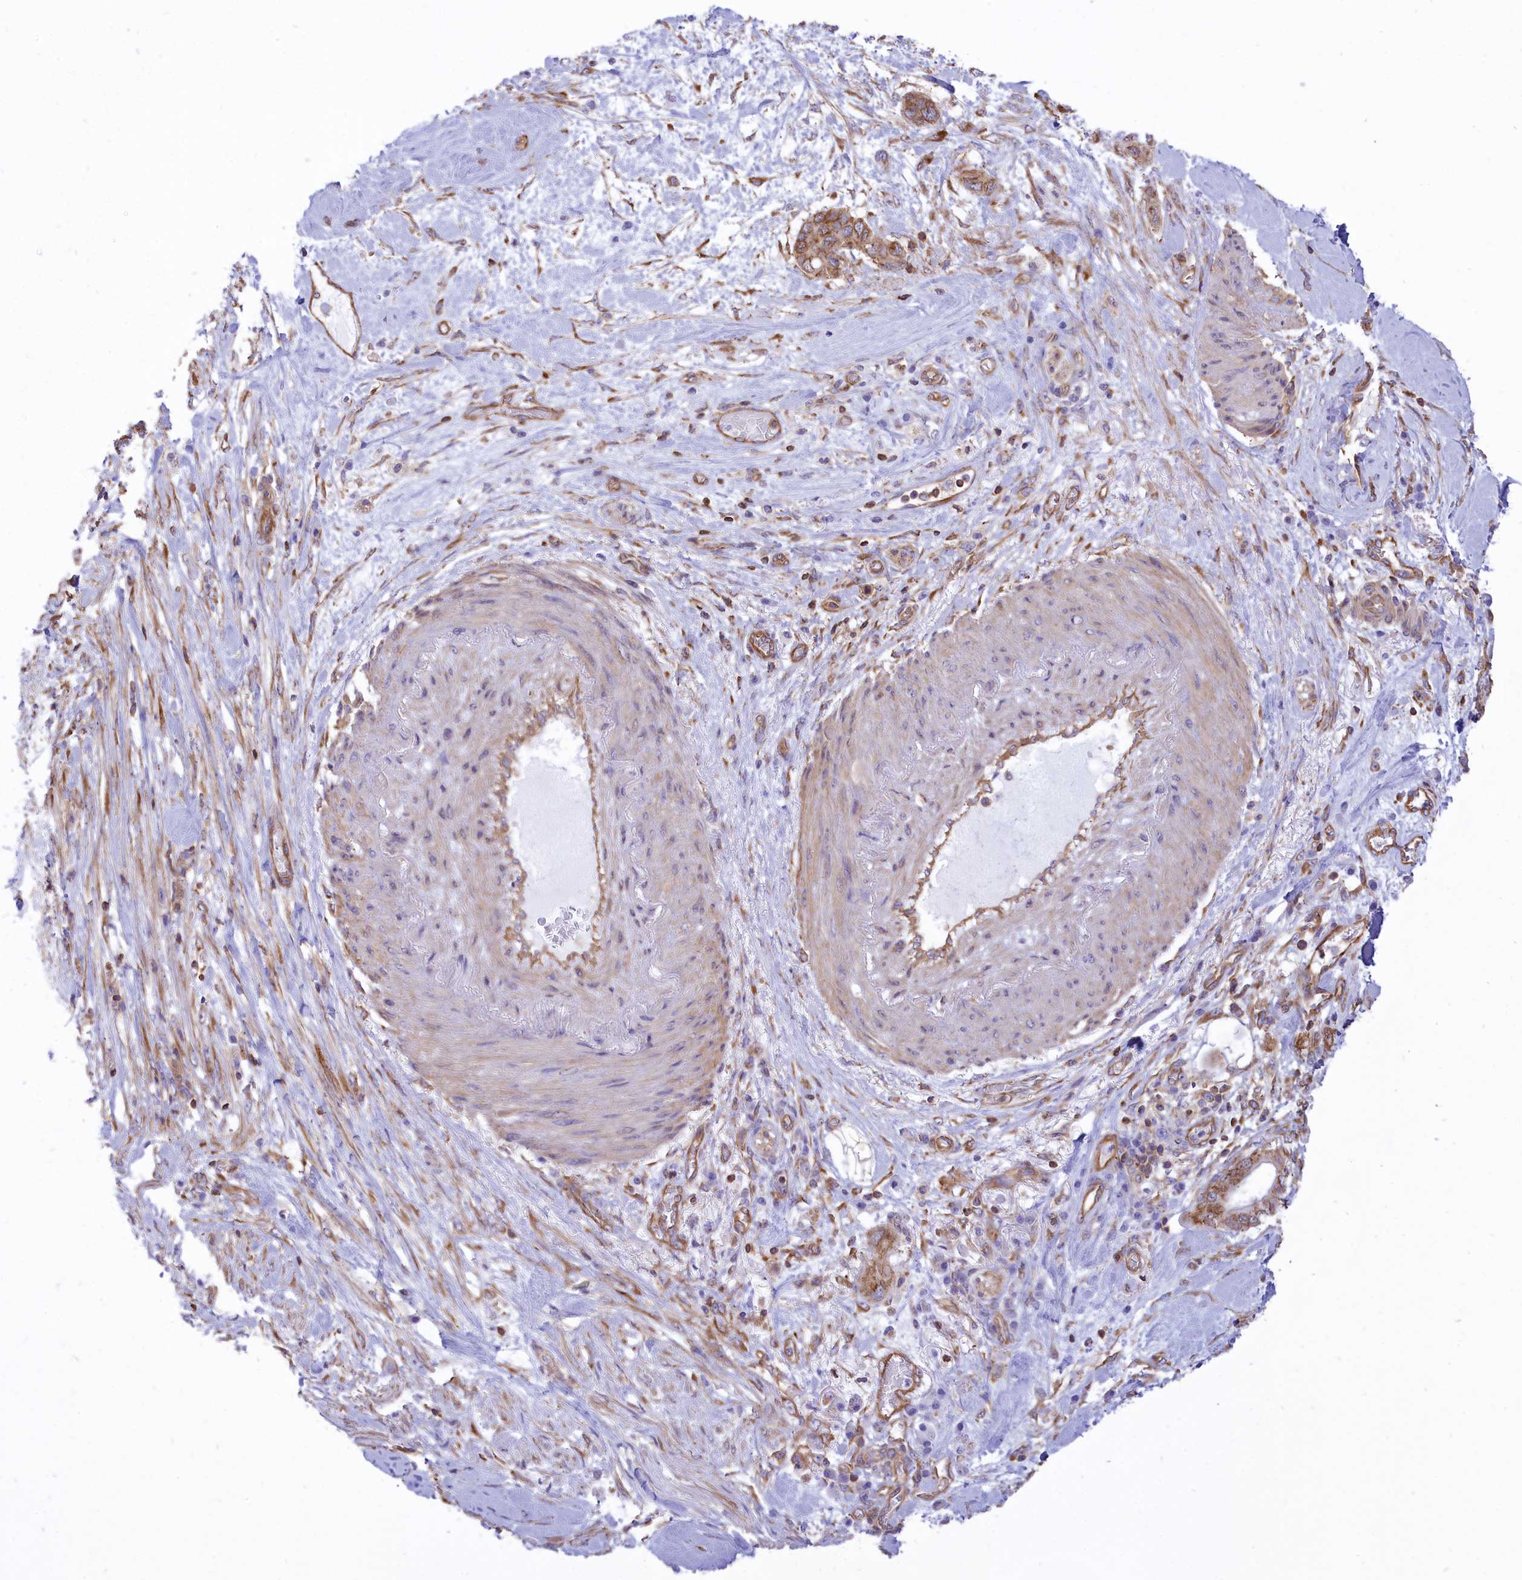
{"staining": {"intensity": "moderate", "quantity": ">75%", "location": "cytoplasmic/membranous"}, "tissue": "pancreatic cancer", "cell_type": "Tumor cells", "image_type": "cancer", "snomed": [{"axis": "morphology", "description": "Adenocarcinoma, NOS"}, {"axis": "topography", "description": "Pancreas"}], "caption": "Moderate cytoplasmic/membranous staining for a protein is appreciated in approximately >75% of tumor cells of pancreatic cancer using IHC.", "gene": "SEPTIN9", "patient": {"sex": "male", "age": 68}}